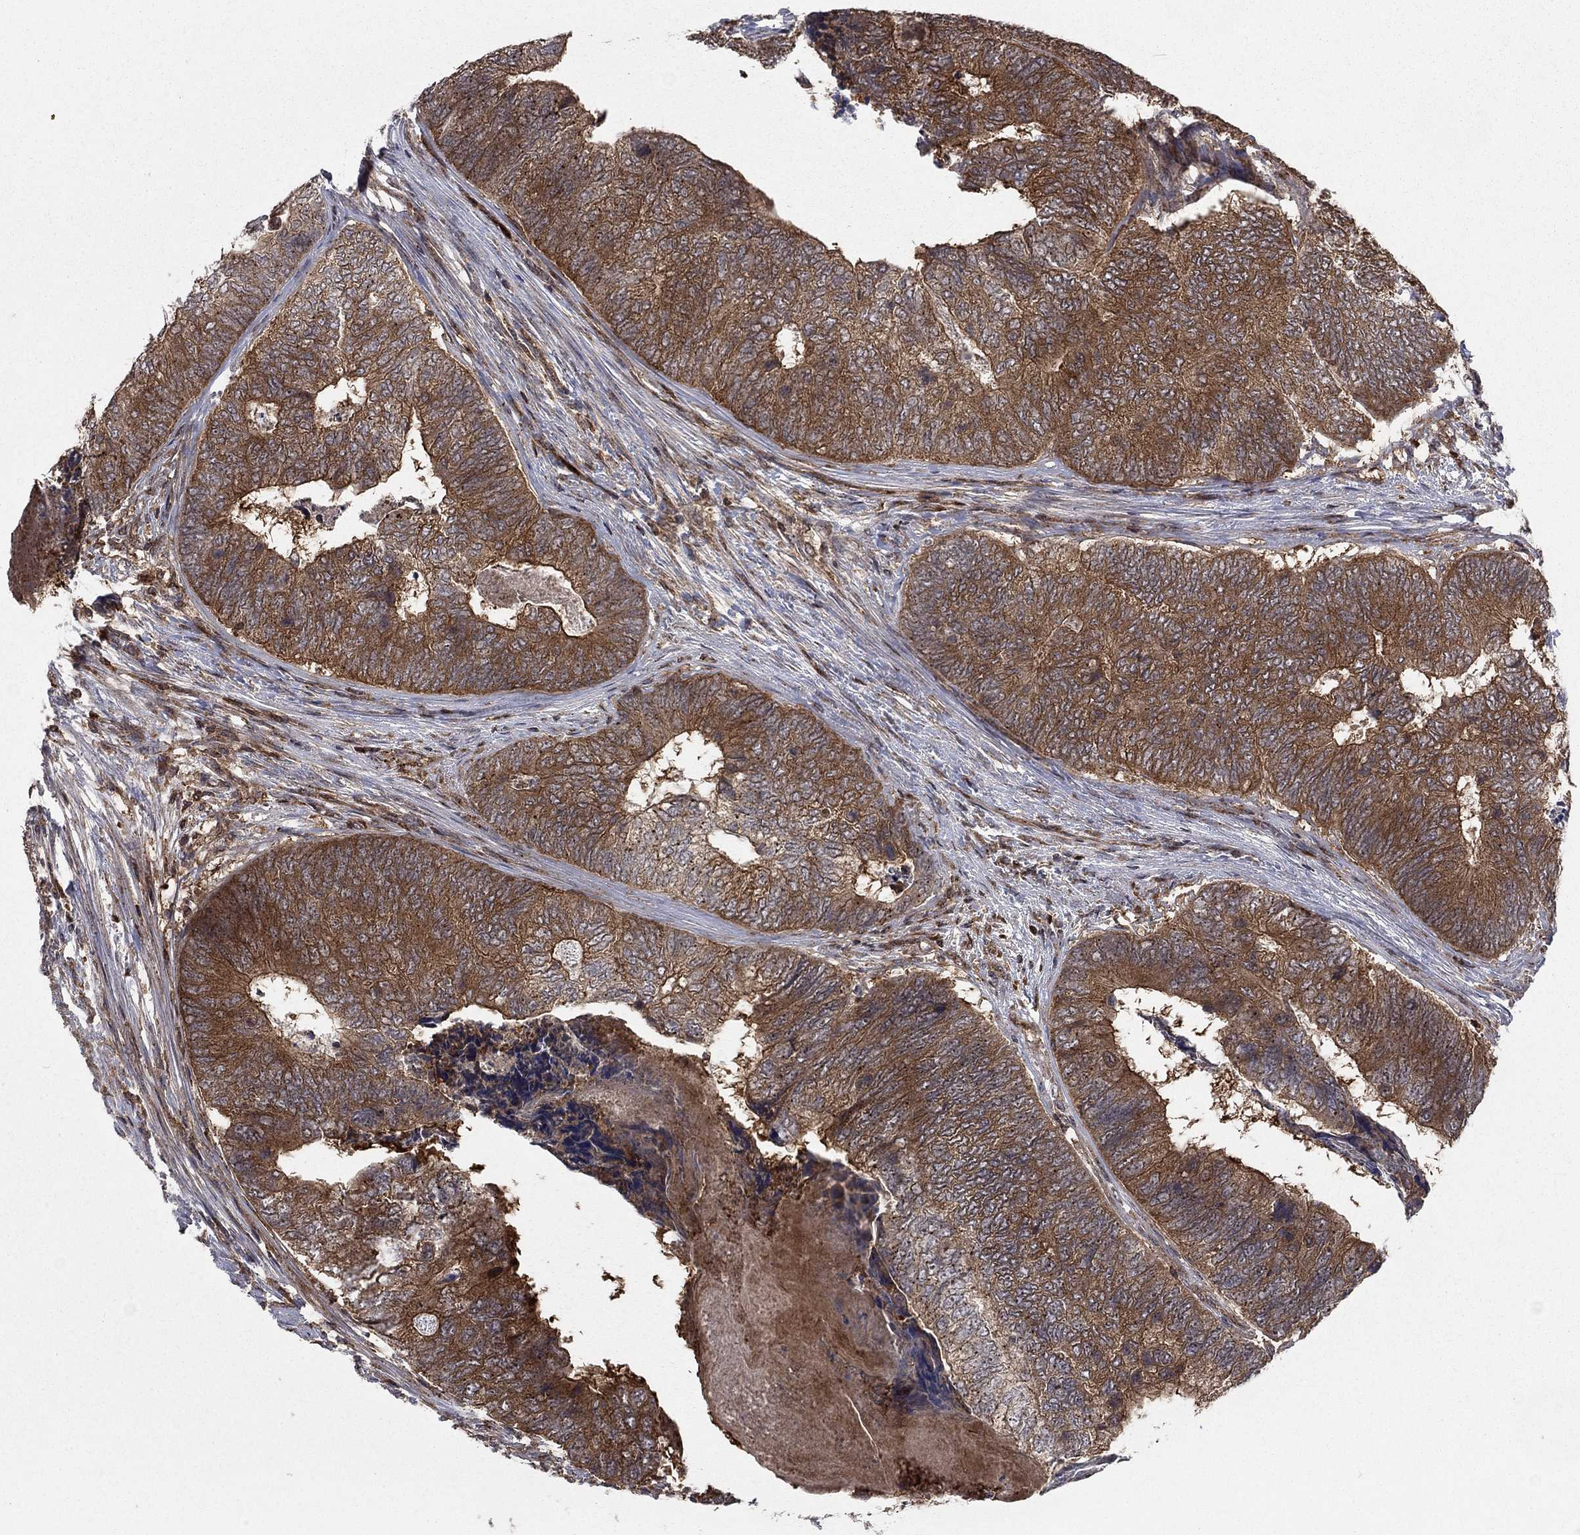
{"staining": {"intensity": "moderate", "quantity": ">75%", "location": "cytoplasmic/membranous"}, "tissue": "colorectal cancer", "cell_type": "Tumor cells", "image_type": "cancer", "snomed": [{"axis": "morphology", "description": "Adenocarcinoma, NOS"}, {"axis": "topography", "description": "Colon"}], "caption": "Colorectal cancer tissue exhibits moderate cytoplasmic/membranous positivity in about >75% of tumor cells (DAB (3,3'-diaminobenzidine) IHC with brightfield microscopy, high magnification).", "gene": "IFI35", "patient": {"sex": "female", "age": 67}}